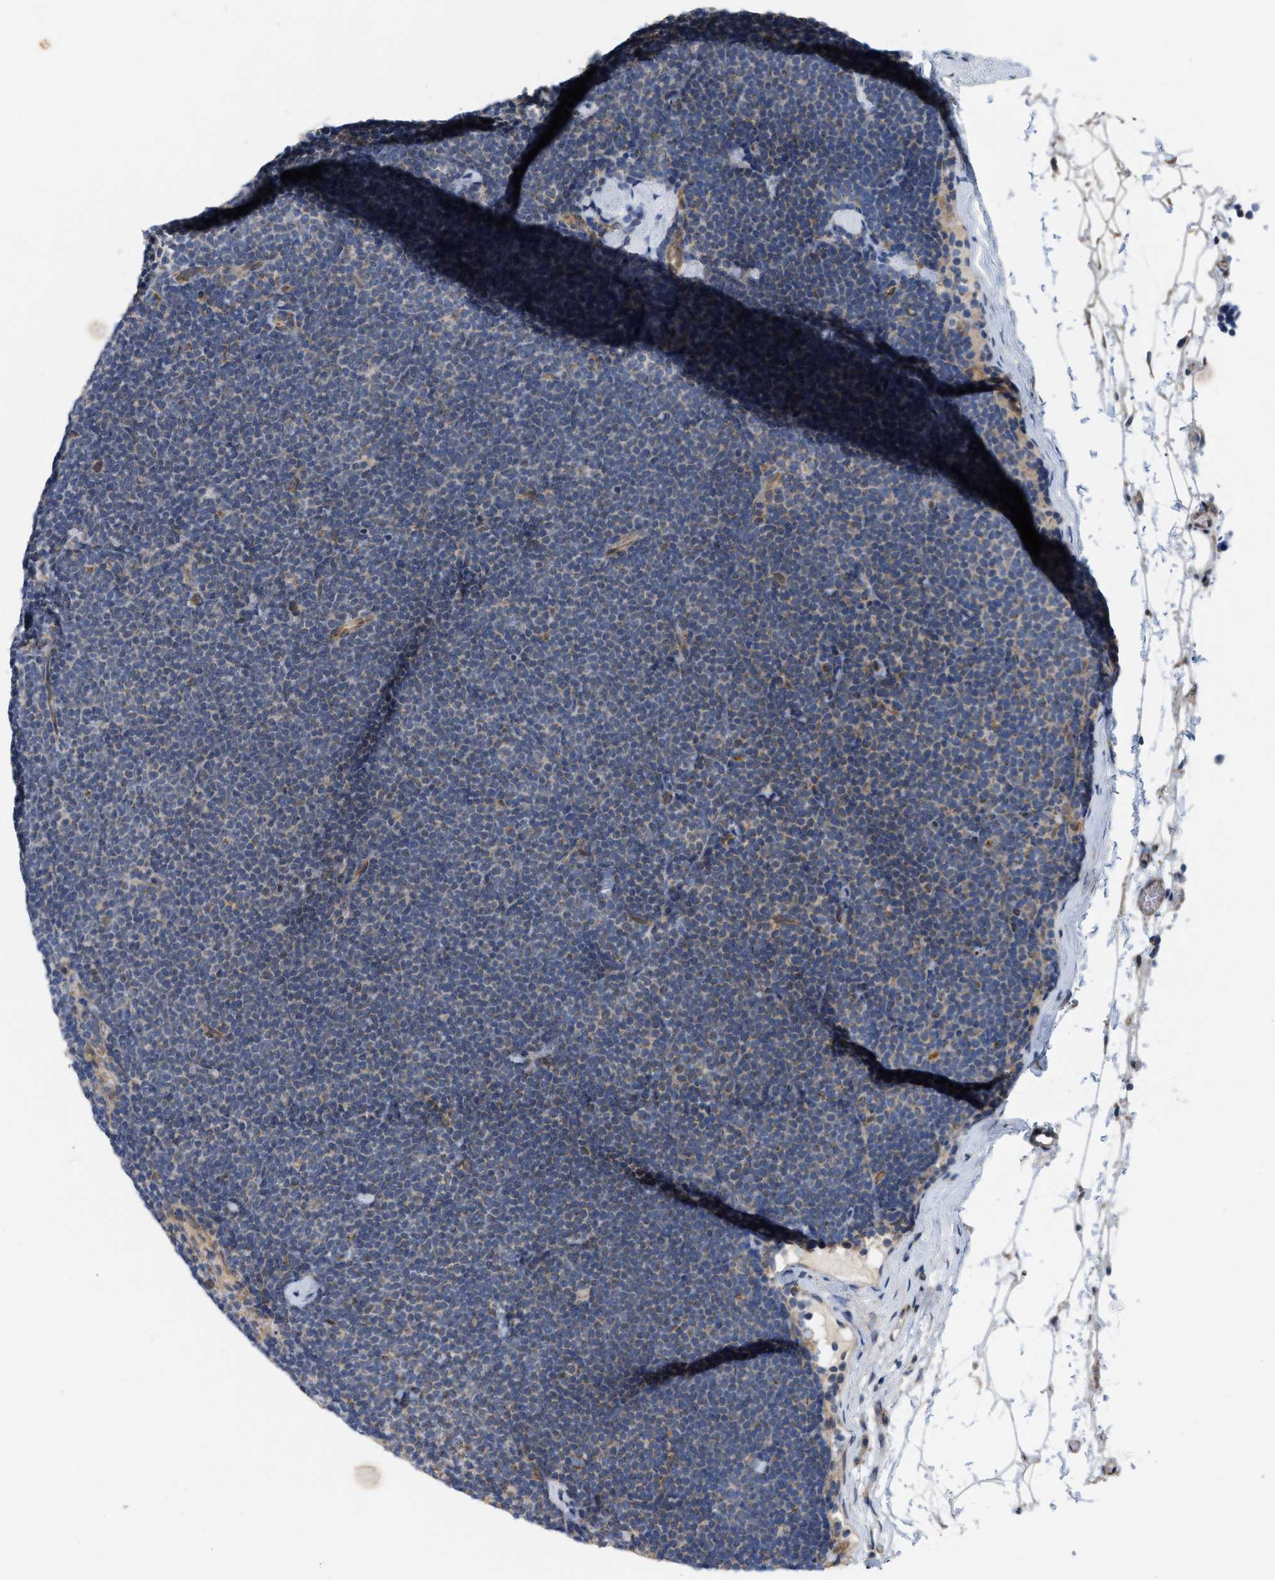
{"staining": {"intensity": "weak", "quantity": "25%-75%", "location": "cytoplasmic/membranous"}, "tissue": "lymphoma", "cell_type": "Tumor cells", "image_type": "cancer", "snomed": [{"axis": "morphology", "description": "Malignant lymphoma, non-Hodgkin's type, Low grade"}, {"axis": "topography", "description": "Lymph node"}], "caption": "Immunohistochemical staining of low-grade malignant lymphoma, non-Hodgkin's type displays low levels of weak cytoplasmic/membranous expression in about 25%-75% of tumor cells.", "gene": "EOGT", "patient": {"sex": "female", "age": 53}}